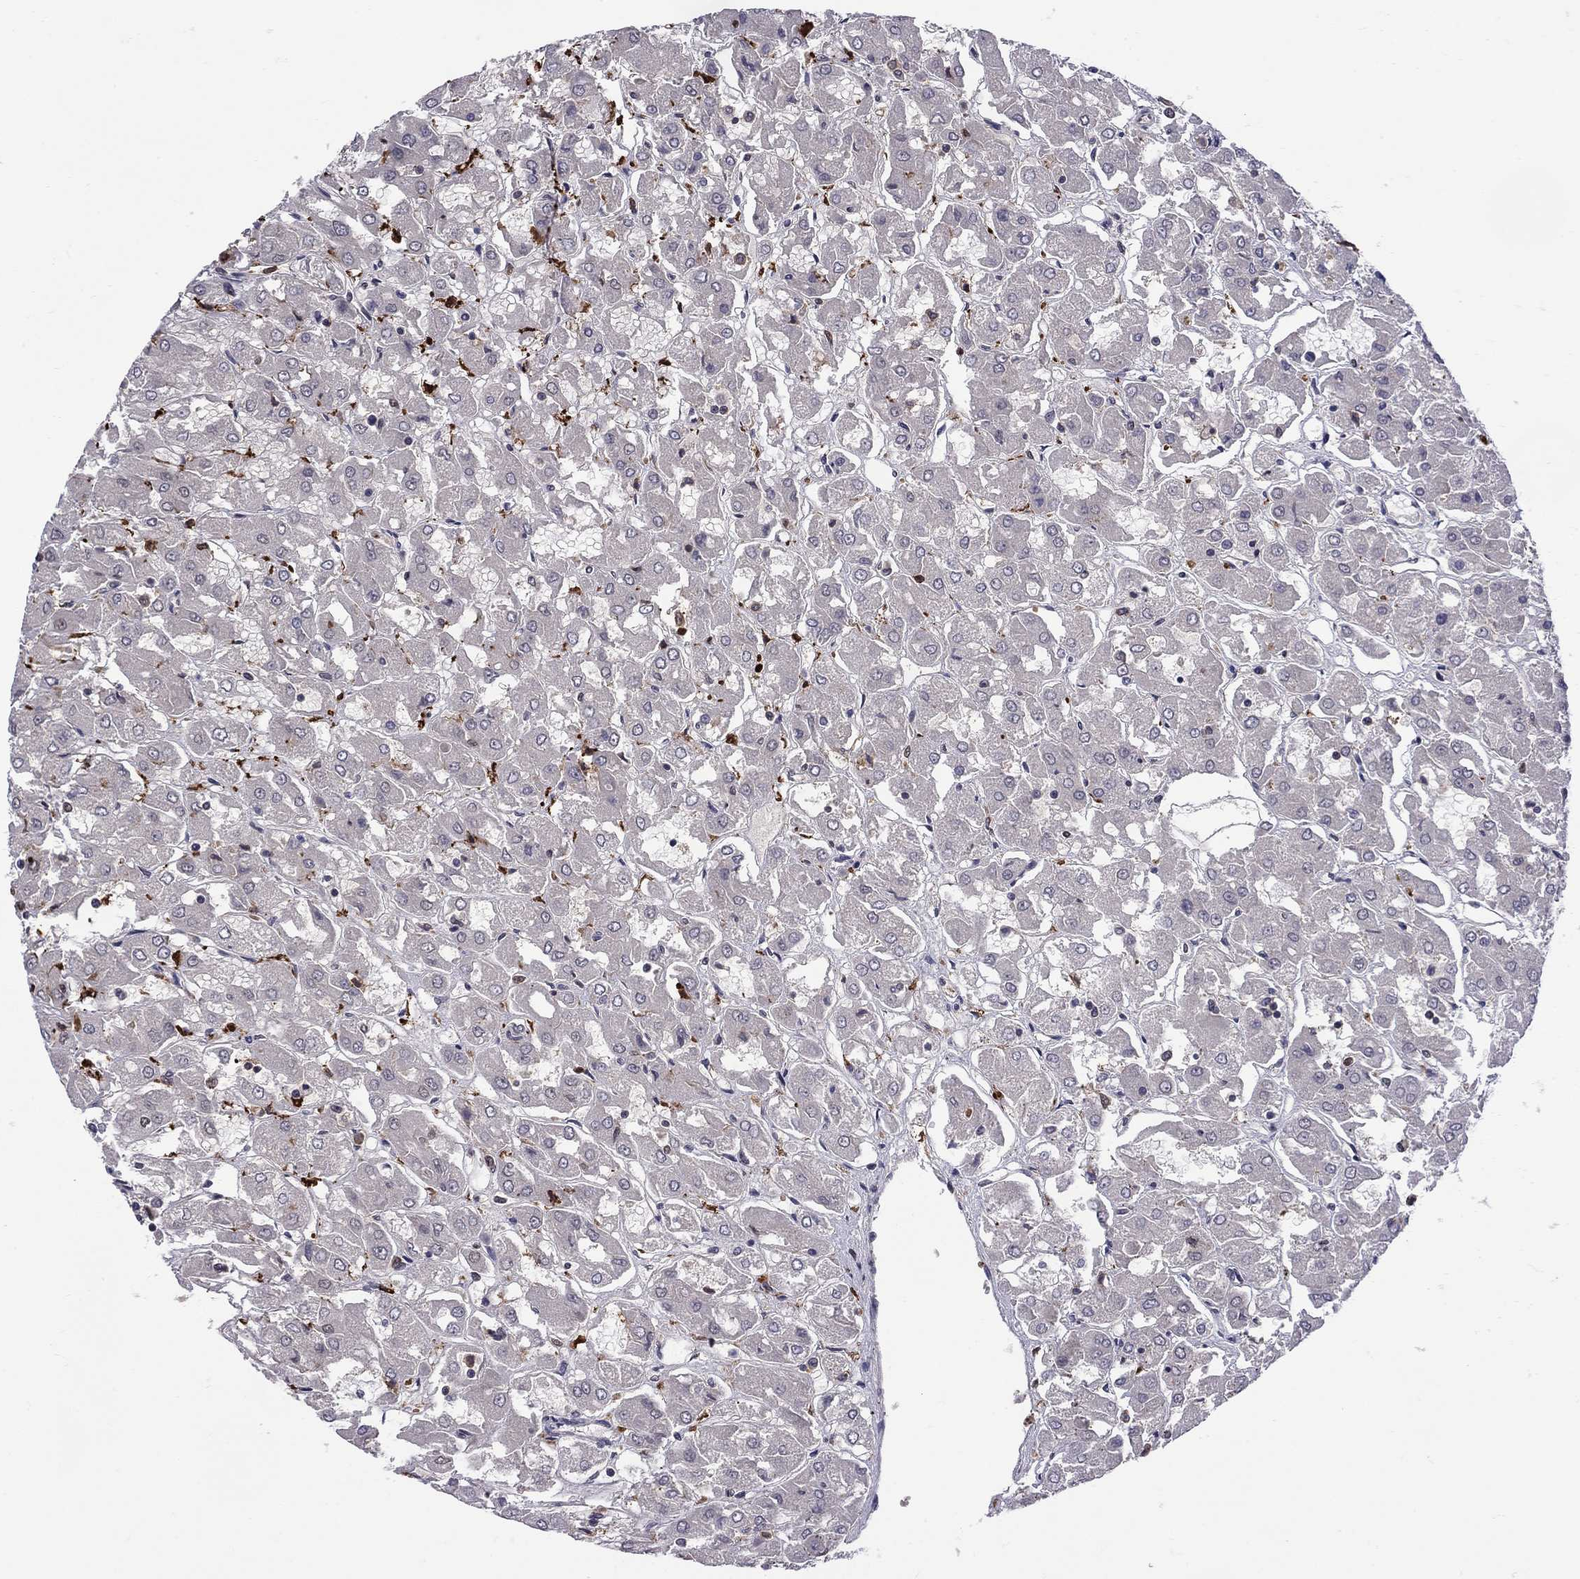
{"staining": {"intensity": "negative", "quantity": "none", "location": "none"}, "tissue": "renal cancer", "cell_type": "Tumor cells", "image_type": "cancer", "snomed": [{"axis": "morphology", "description": "Adenocarcinoma, NOS"}, {"axis": "topography", "description": "Kidney"}], "caption": "DAB immunohistochemical staining of human renal adenocarcinoma shows no significant staining in tumor cells.", "gene": "PCGF3", "patient": {"sex": "male", "age": 72}}